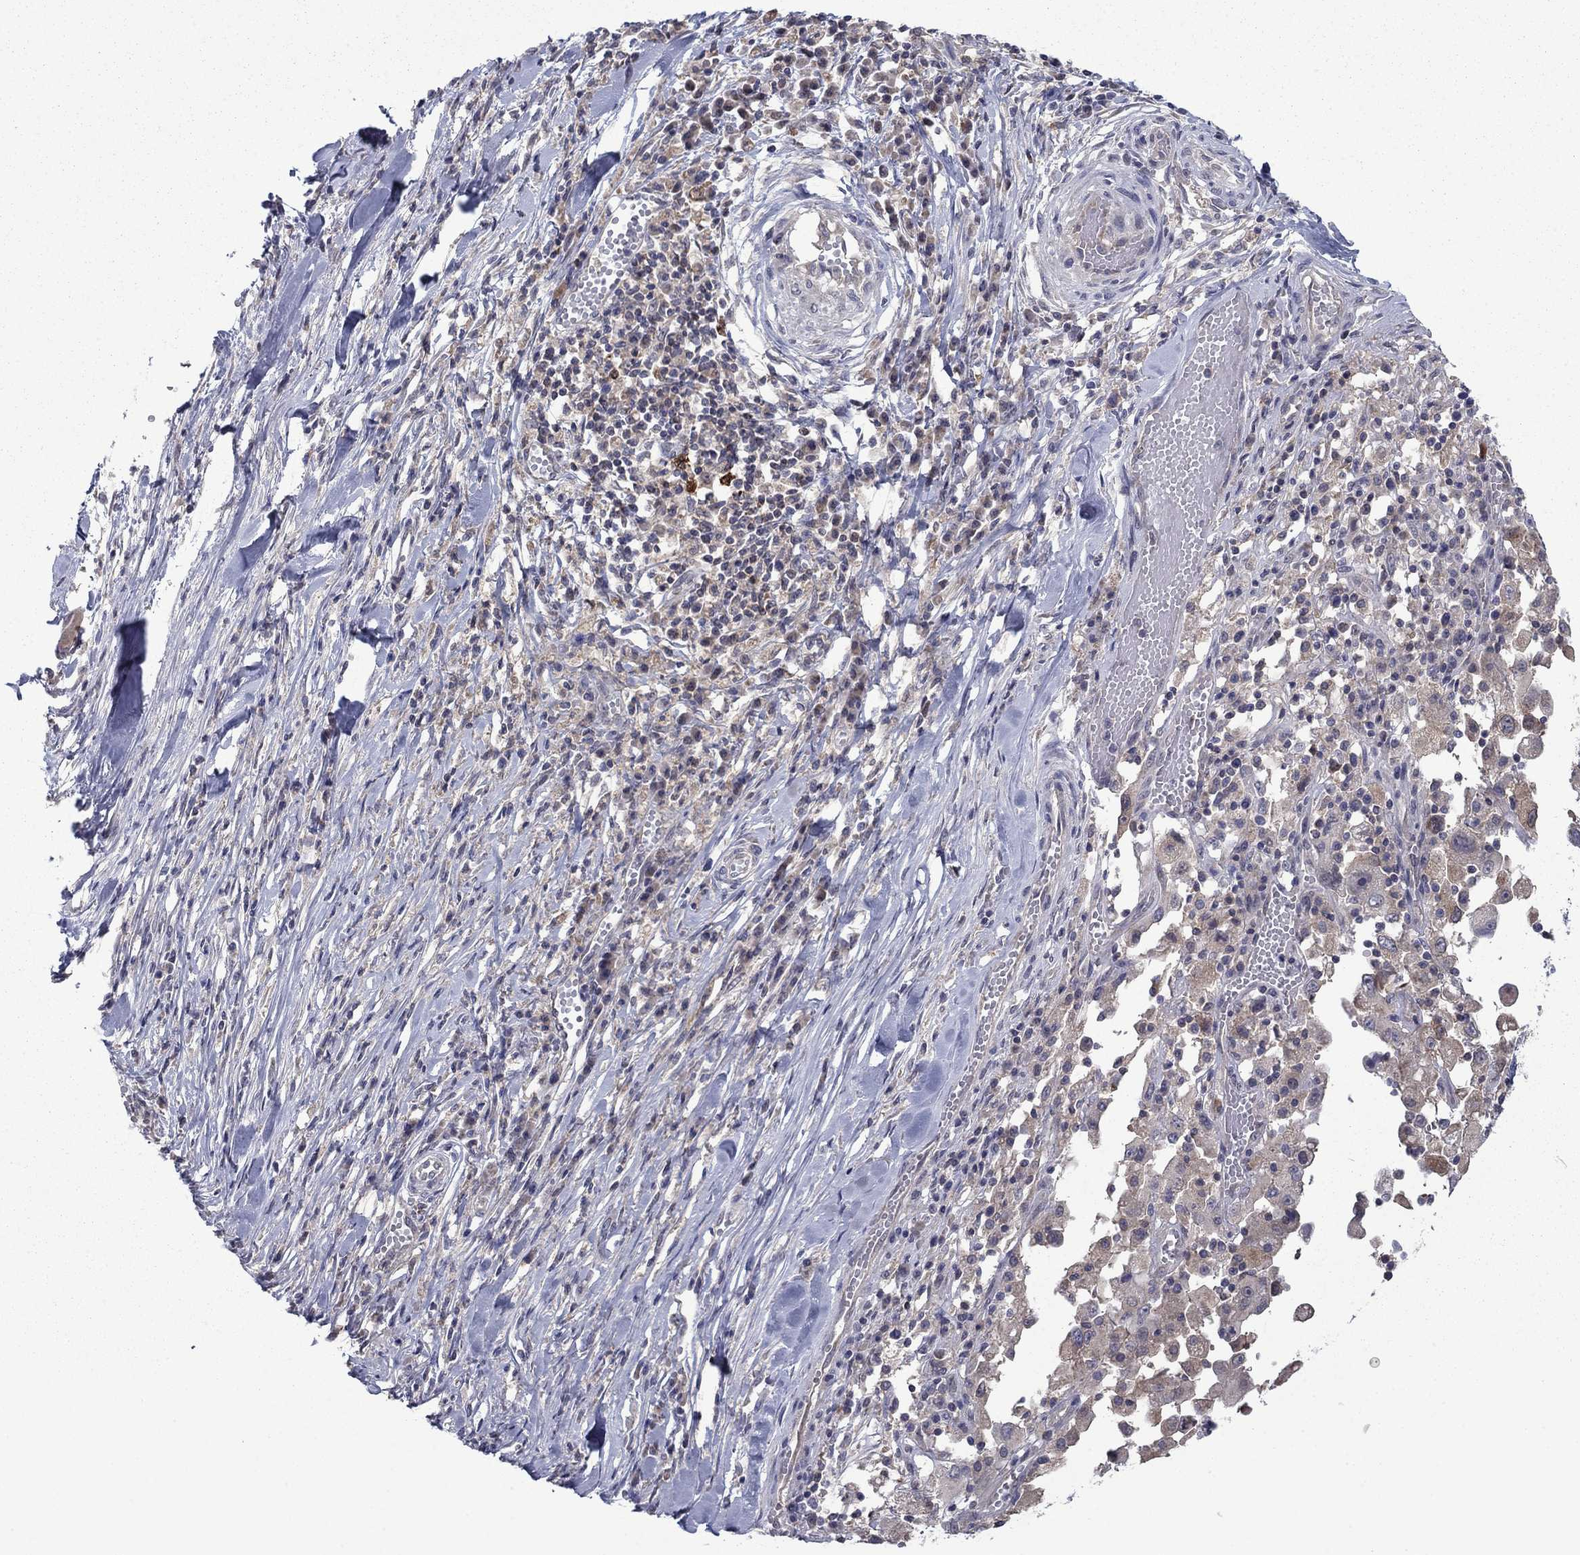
{"staining": {"intensity": "weak", "quantity": "25%-75%", "location": "cytoplasmic/membranous"}, "tissue": "melanoma", "cell_type": "Tumor cells", "image_type": "cancer", "snomed": [{"axis": "morphology", "description": "Malignant melanoma, Metastatic site"}, {"axis": "topography", "description": "Lymph node"}], "caption": "Malignant melanoma (metastatic site) tissue shows weak cytoplasmic/membranous expression in approximately 25%-75% of tumor cells (DAB IHC with brightfield microscopy, high magnification).", "gene": "GRHPR", "patient": {"sex": "male", "age": 50}}